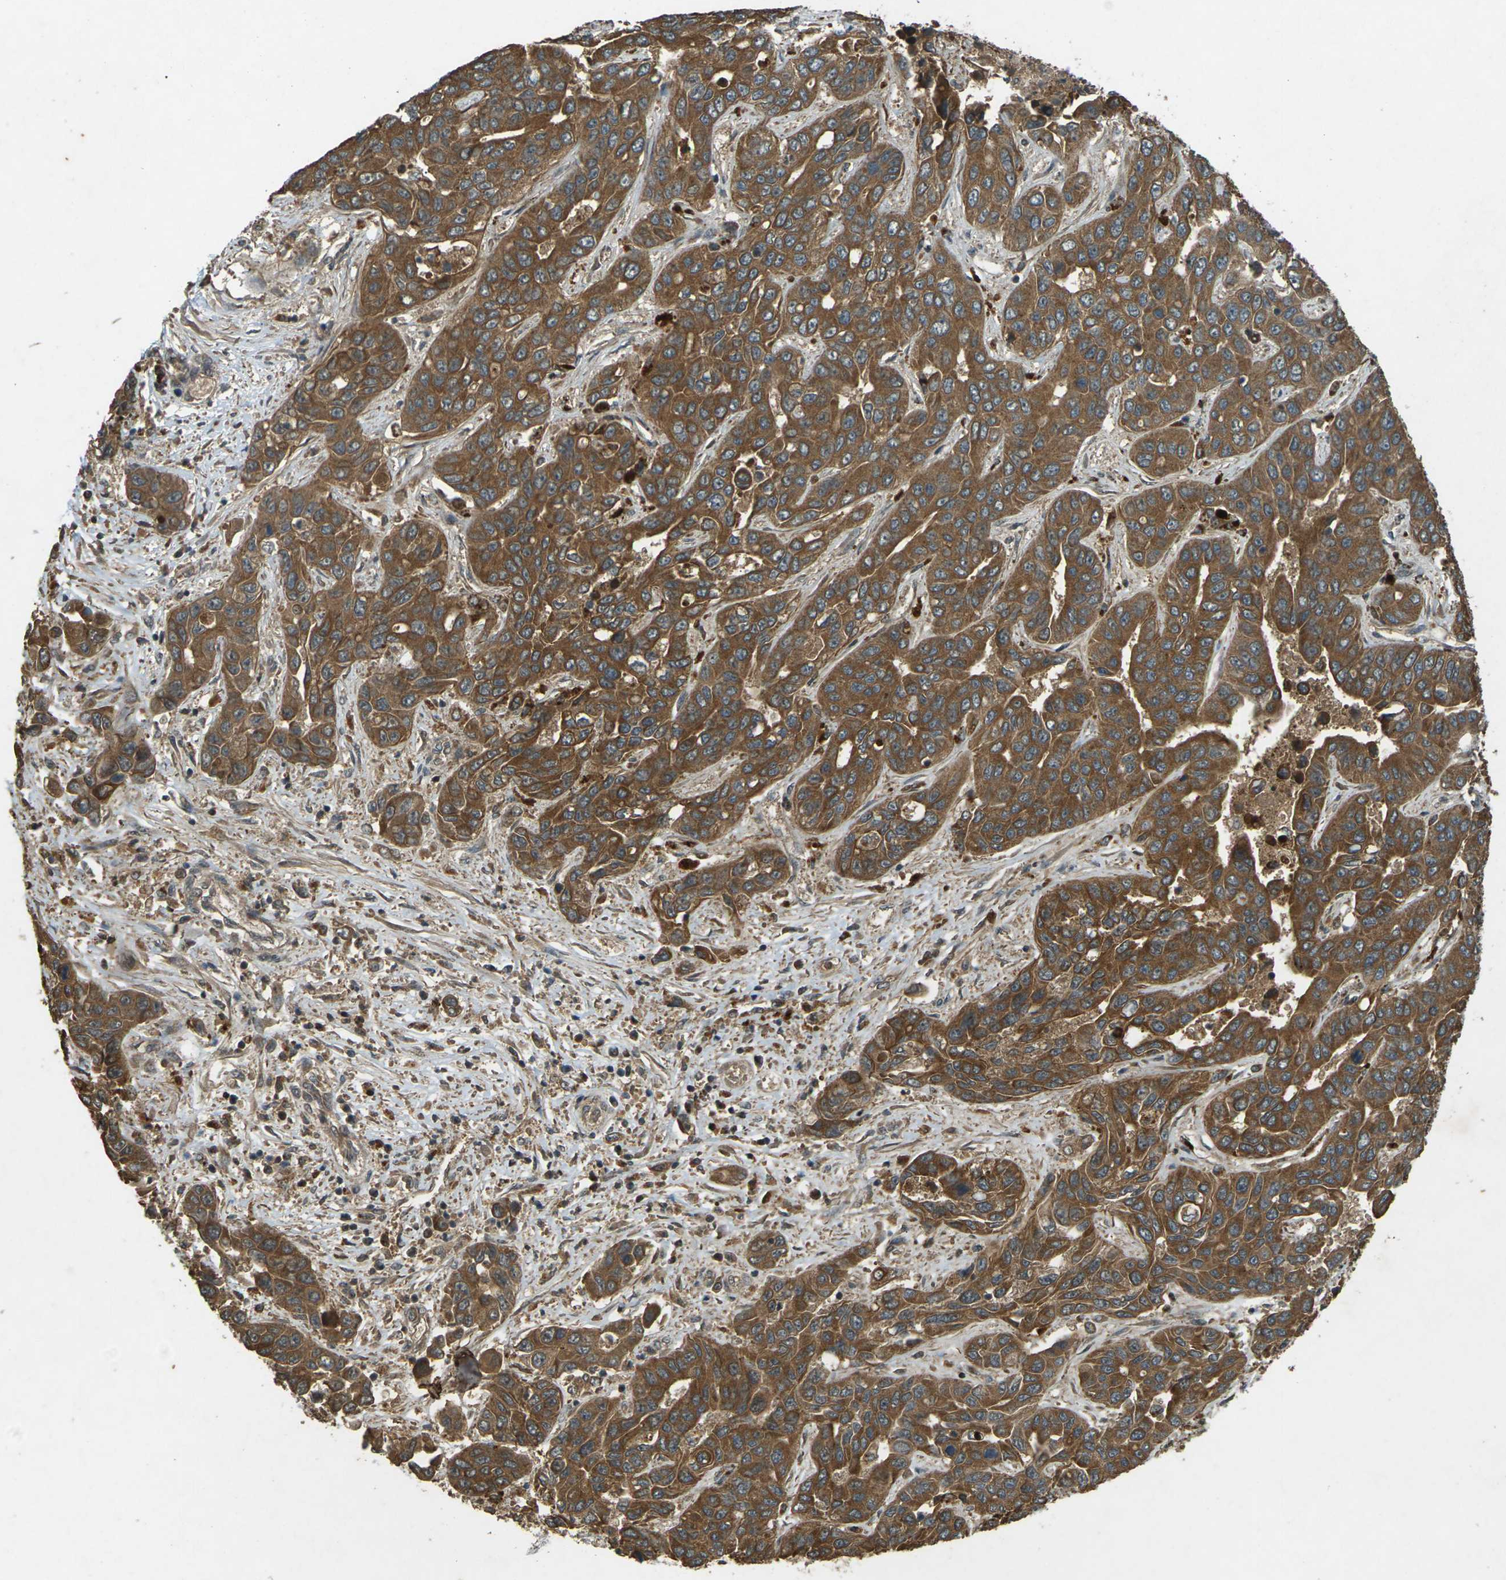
{"staining": {"intensity": "moderate", "quantity": ">75%", "location": "cytoplasmic/membranous"}, "tissue": "liver cancer", "cell_type": "Tumor cells", "image_type": "cancer", "snomed": [{"axis": "morphology", "description": "Cholangiocarcinoma"}, {"axis": "topography", "description": "Liver"}], "caption": "Protein staining of cholangiocarcinoma (liver) tissue exhibits moderate cytoplasmic/membranous expression in approximately >75% of tumor cells. The staining is performed using DAB brown chromogen to label protein expression. The nuclei are counter-stained blue using hematoxylin.", "gene": "TAP1", "patient": {"sex": "female", "age": 52}}